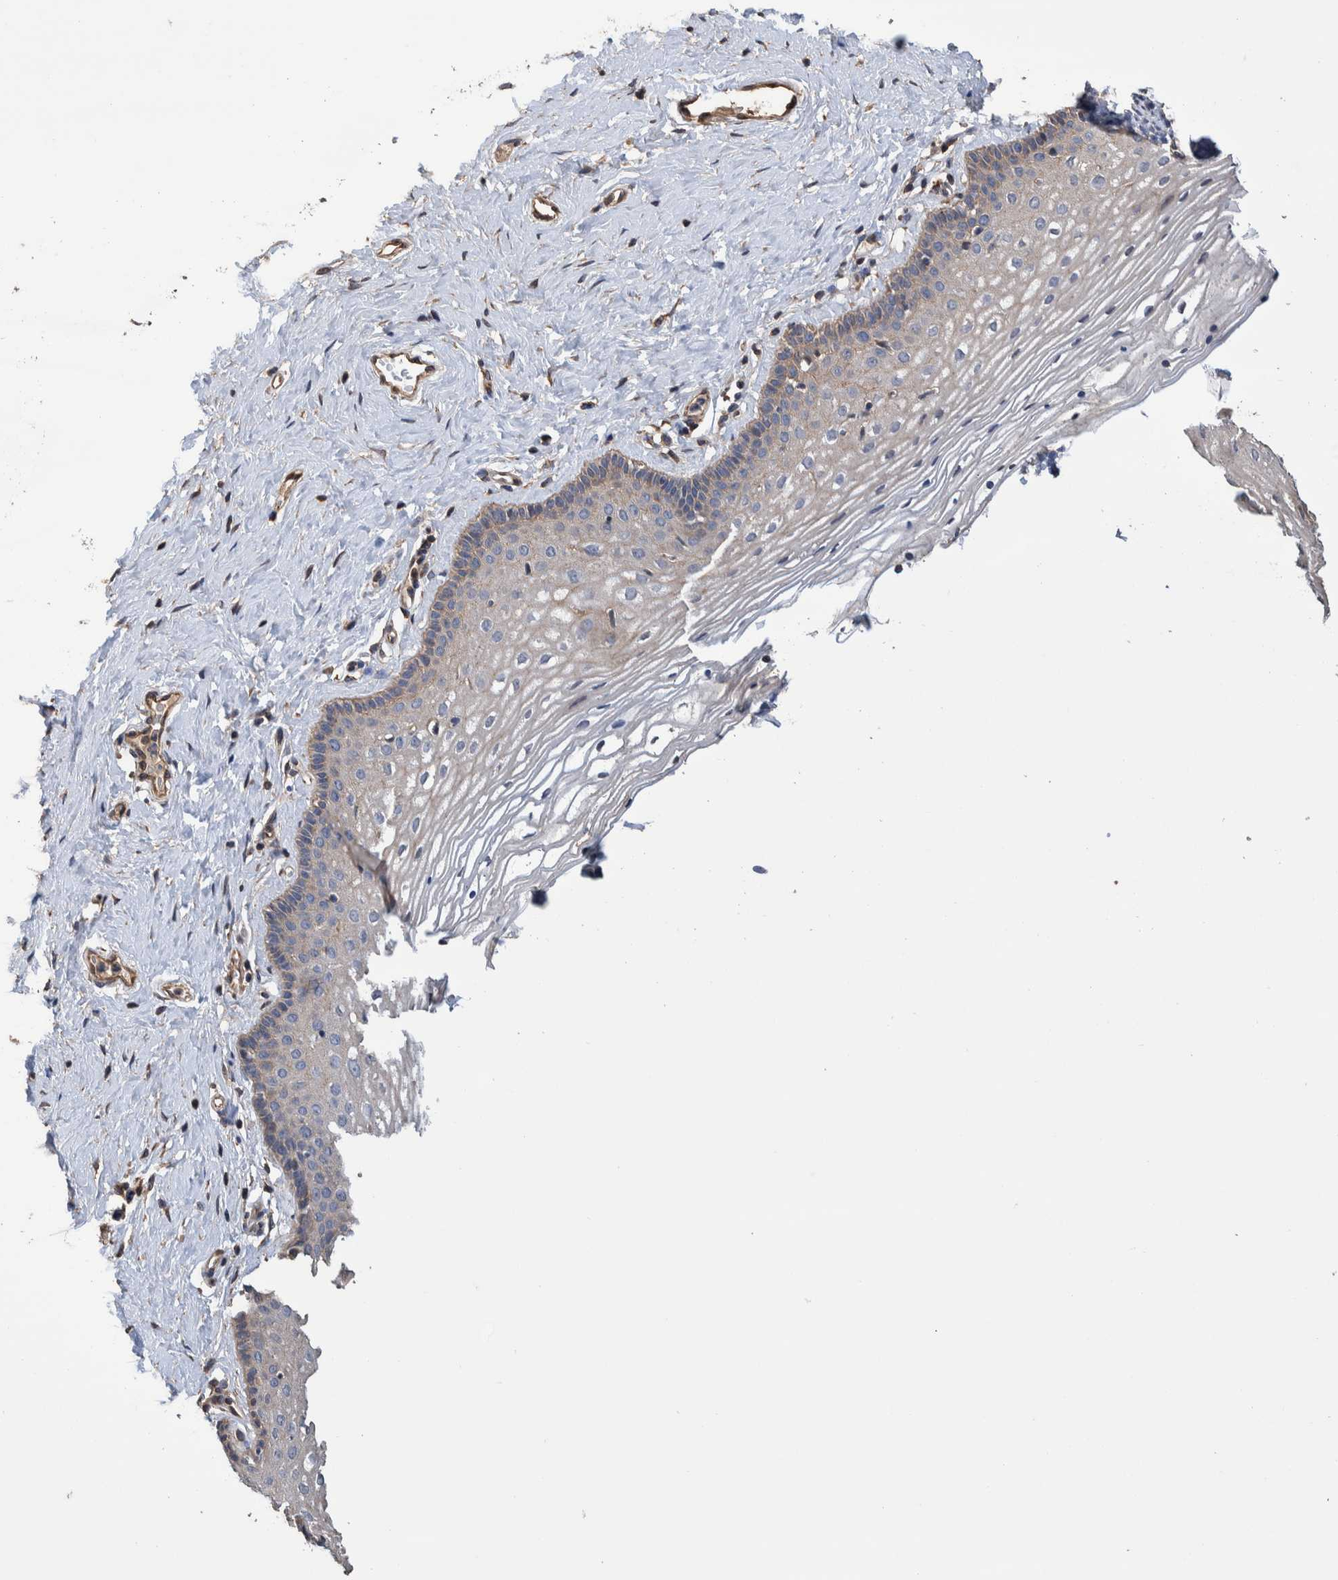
{"staining": {"intensity": "weak", "quantity": "<25%", "location": "cytoplasmic/membranous"}, "tissue": "vagina", "cell_type": "Squamous epithelial cells", "image_type": "normal", "snomed": [{"axis": "morphology", "description": "Normal tissue, NOS"}, {"axis": "topography", "description": "Vagina"}], "caption": "Squamous epithelial cells are negative for protein expression in normal human vagina. (DAB immunohistochemistry visualized using brightfield microscopy, high magnification).", "gene": "SLC45A4", "patient": {"sex": "female", "age": 32}}